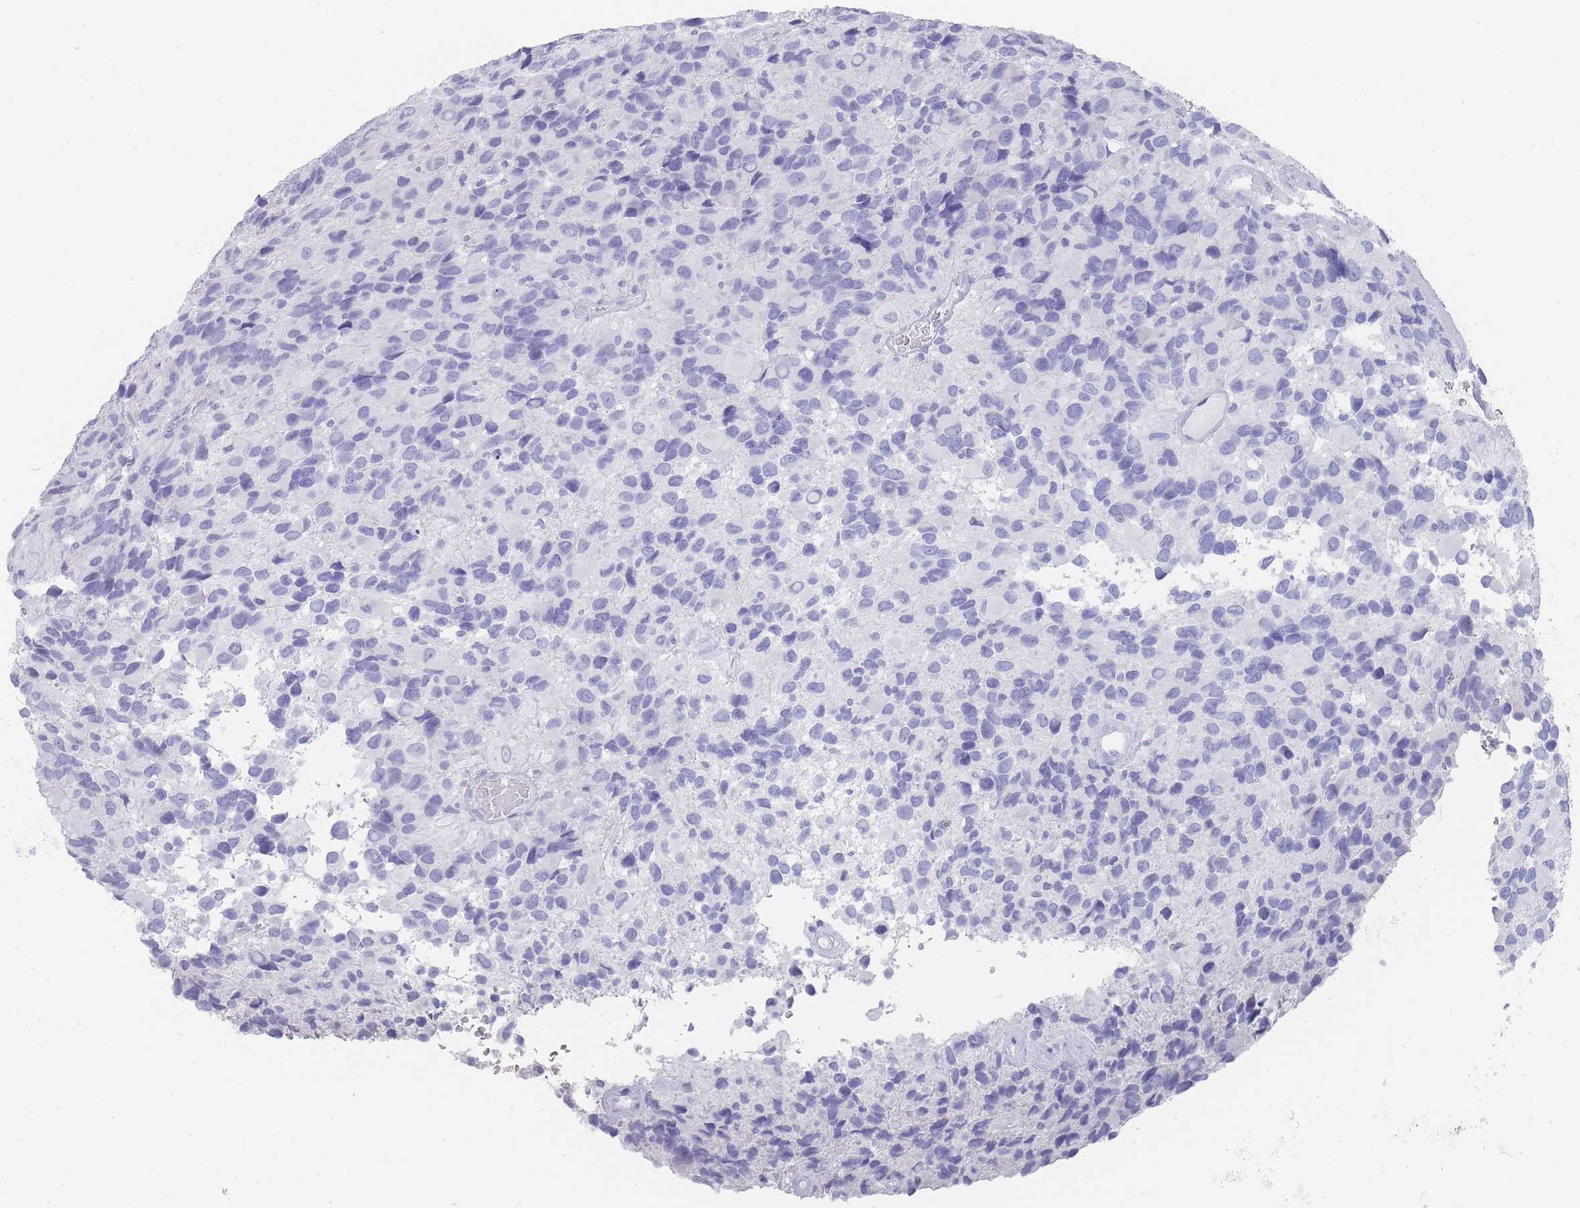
{"staining": {"intensity": "negative", "quantity": "none", "location": "none"}, "tissue": "glioma", "cell_type": "Tumor cells", "image_type": "cancer", "snomed": [{"axis": "morphology", "description": "Glioma, malignant, High grade"}, {"axis": "topography", "description": "Brain"}], "caption": "Immunohistochemical staining of human glioma shows no significant positivity in tumor cells.", "gene": "RAB2B", "patient": {"sex": "male", "age": 77}}